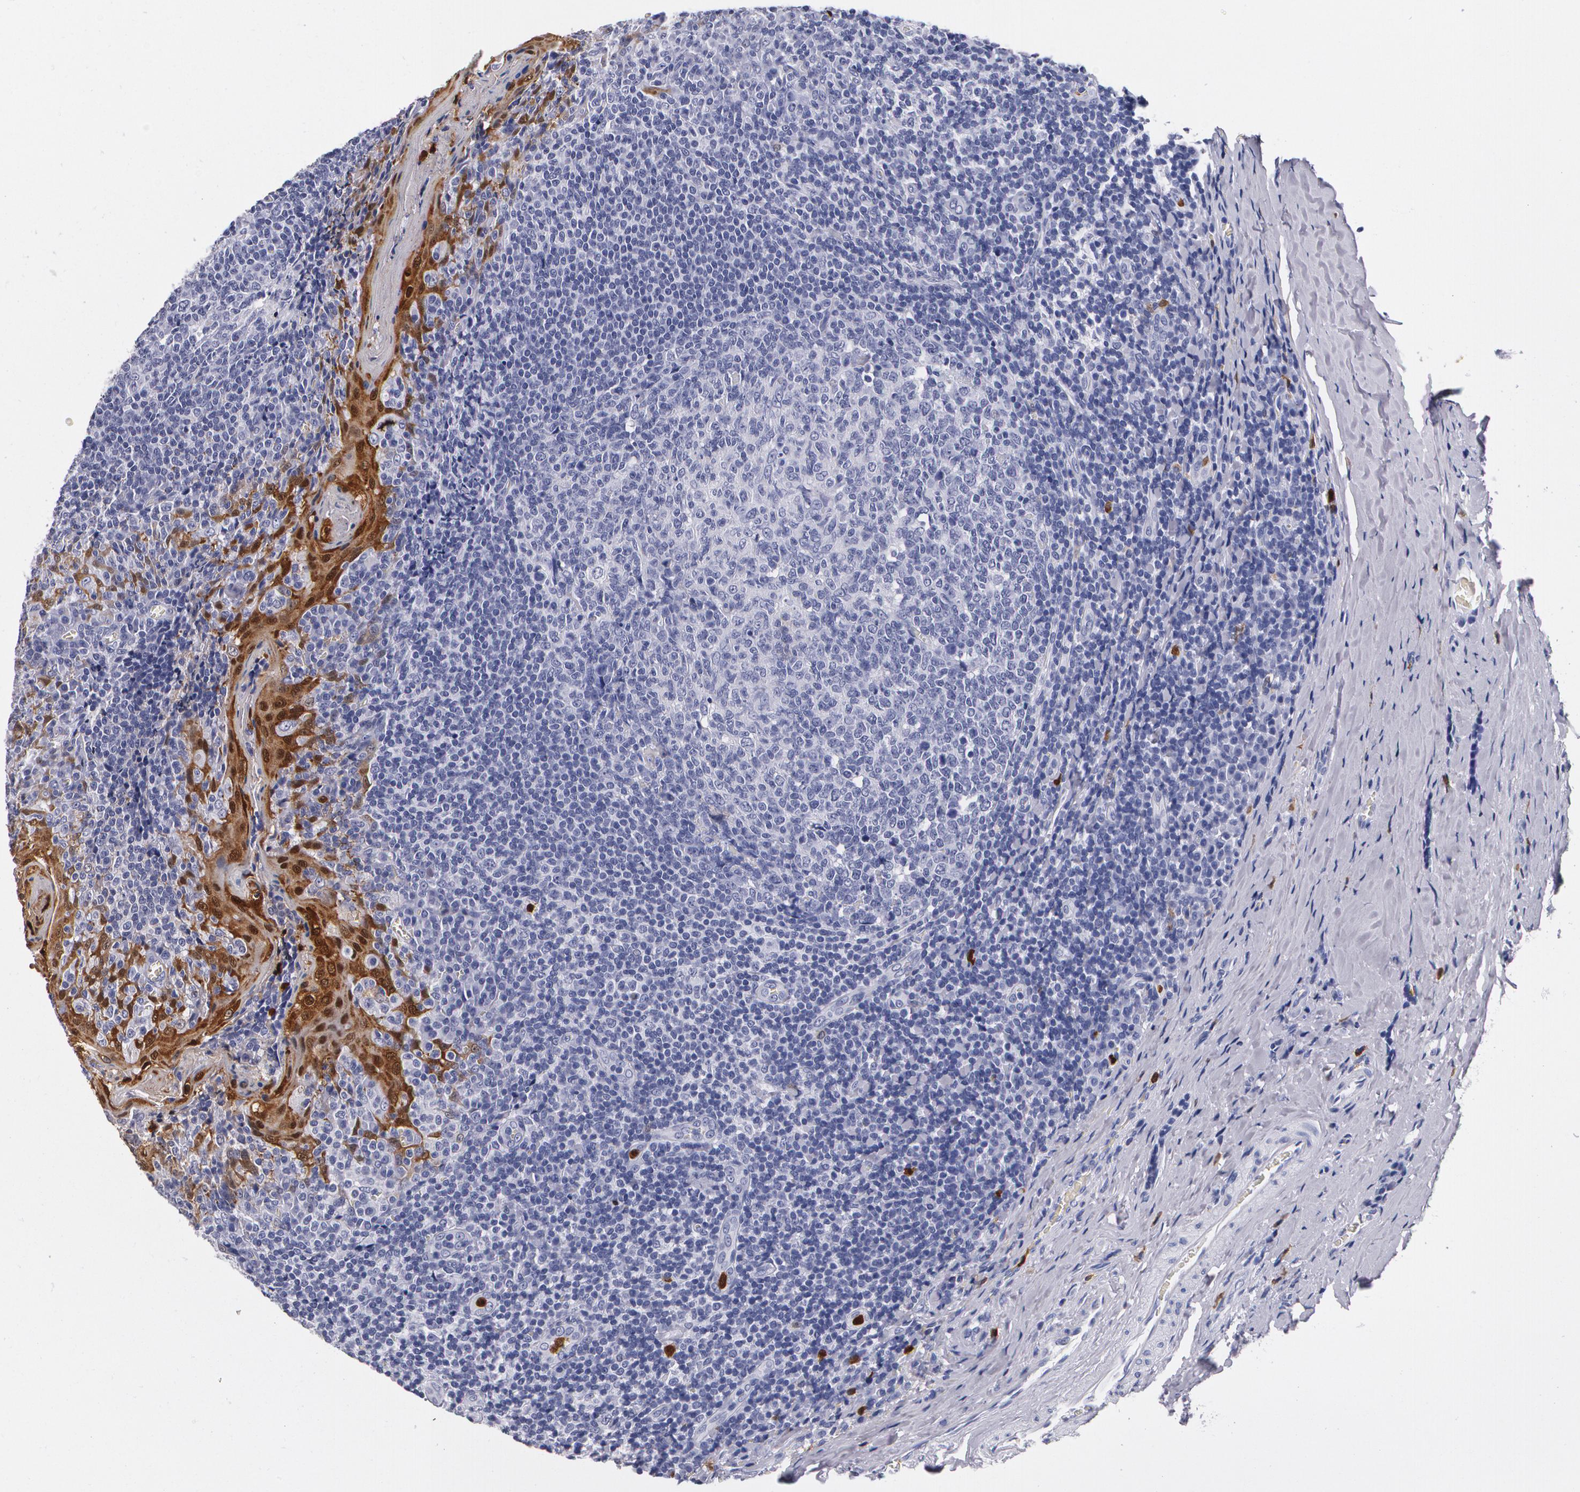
{"staining": {"intensity": "negative", "quantity": "none", "location": "none"}, "tissue": "tonsil", "cell_type": "Germinal center cells", "image_type": "normal", "snomed": [{"axis": "morphology", "description": "Normal tissue, NOS"}, {"axis": "topography", "description": "Tonsil"}], "caption": "A micrograph of human tonsil is negative for staining in germinal center cells. (DAB IHC visualized using brightfield microscopy, high magnification).", "gene": "S100A8", "patient": {"sex": "male", "age": 31}}